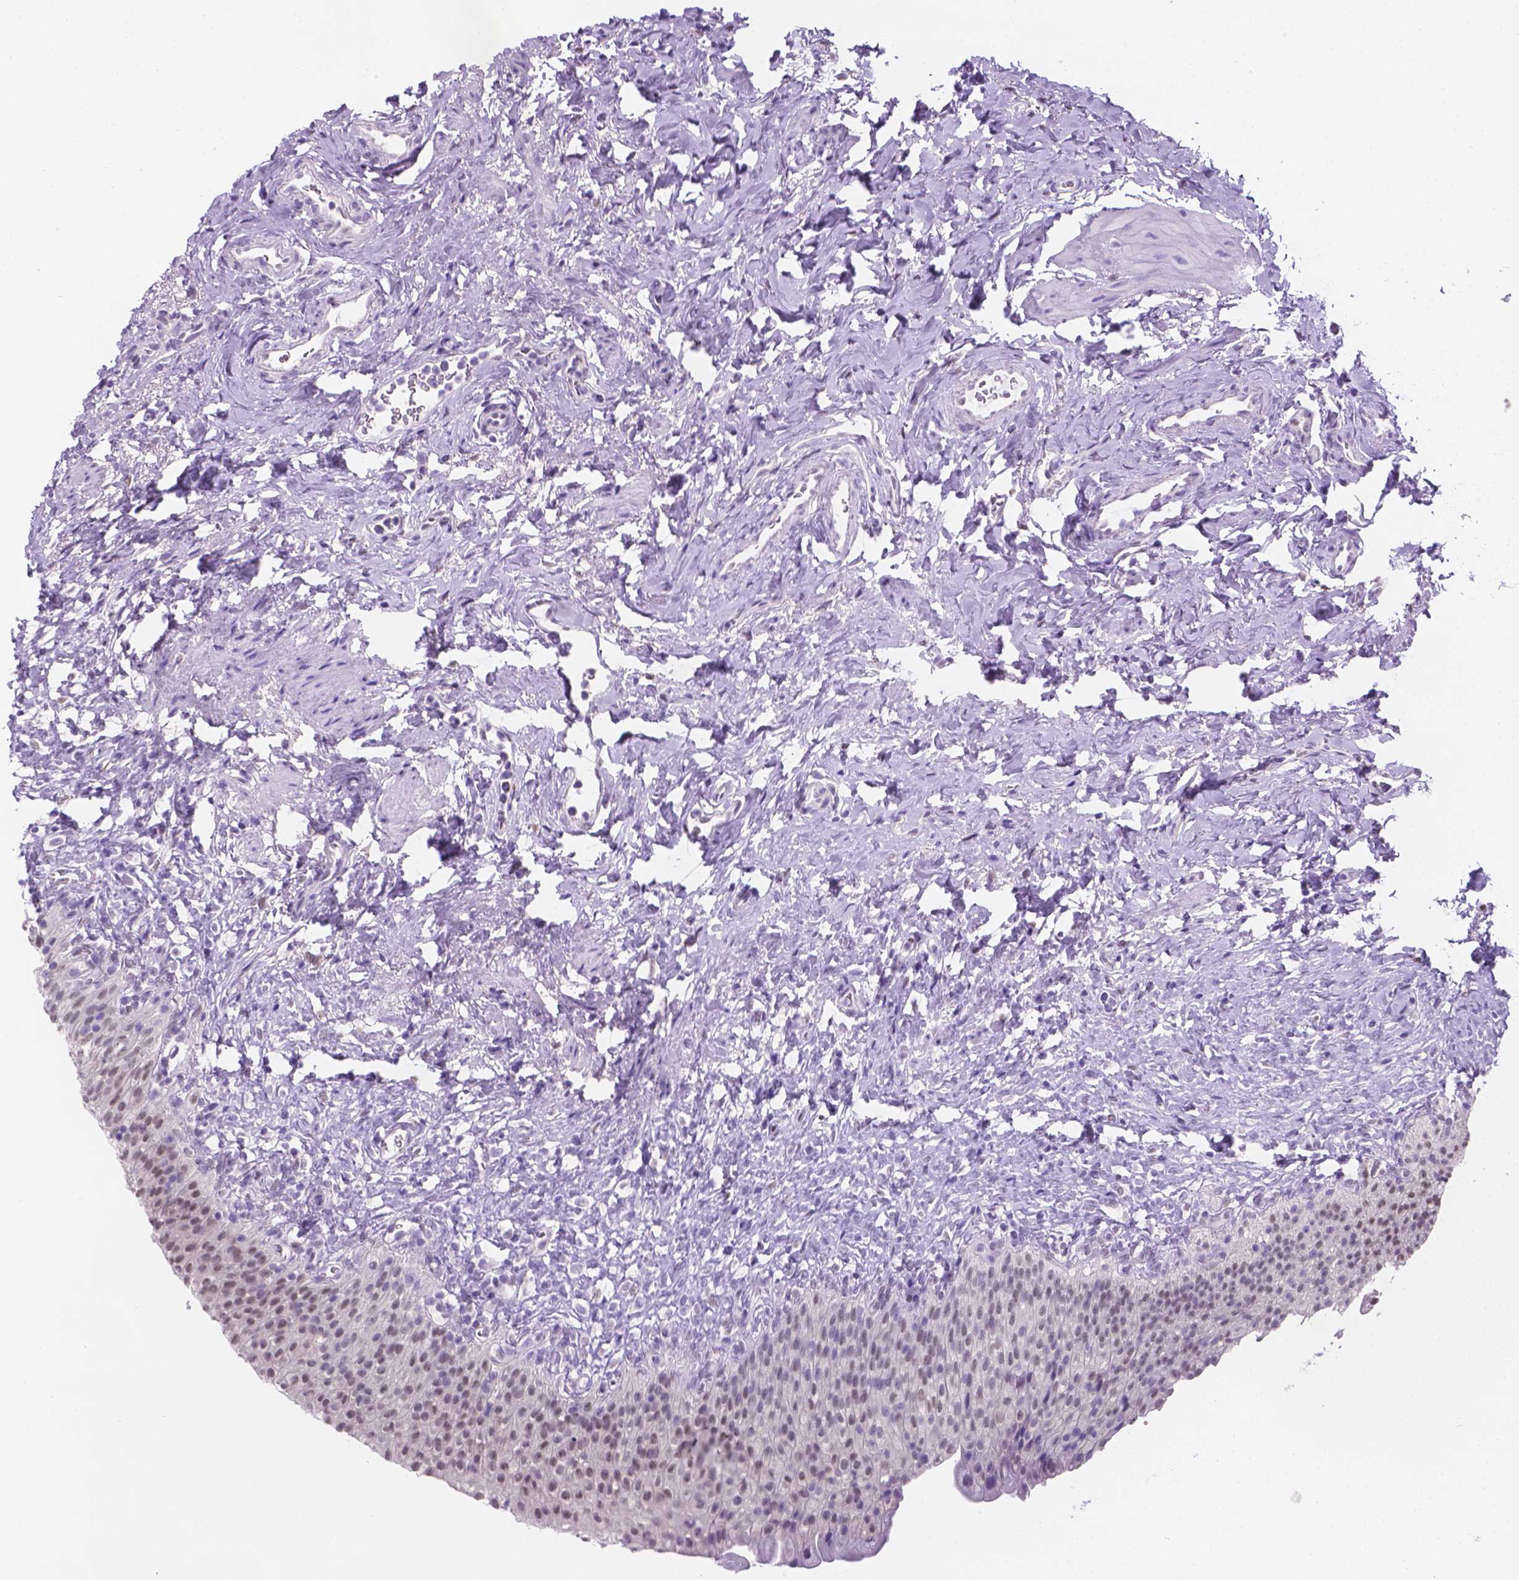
{"staining": {"intensity": "negative", "quantity": "none", "location": "none"}, "tissue": "urinary bladder", "cell_type": "Urothelial cells", "image_type": "normal", "snomed": [{"axis": "morphology", "description": "Normal tissue, NOS"}, {"axis": "topography", "description": "Urinary bladder"}, {"axis": "topography", "description": "Prostate"}], "caption": "Immunohistochemistry (IHC) micrograph of normal urinary bladder: human urinary bladder stained with DAB shows no significant protein staining in urothelial cells. (Brightfield microscopy of DAB immunohistochemistry (IHC) at high magnification).", "gene": "TMEM210", "patient": {"sex": "male", "age": 76}}